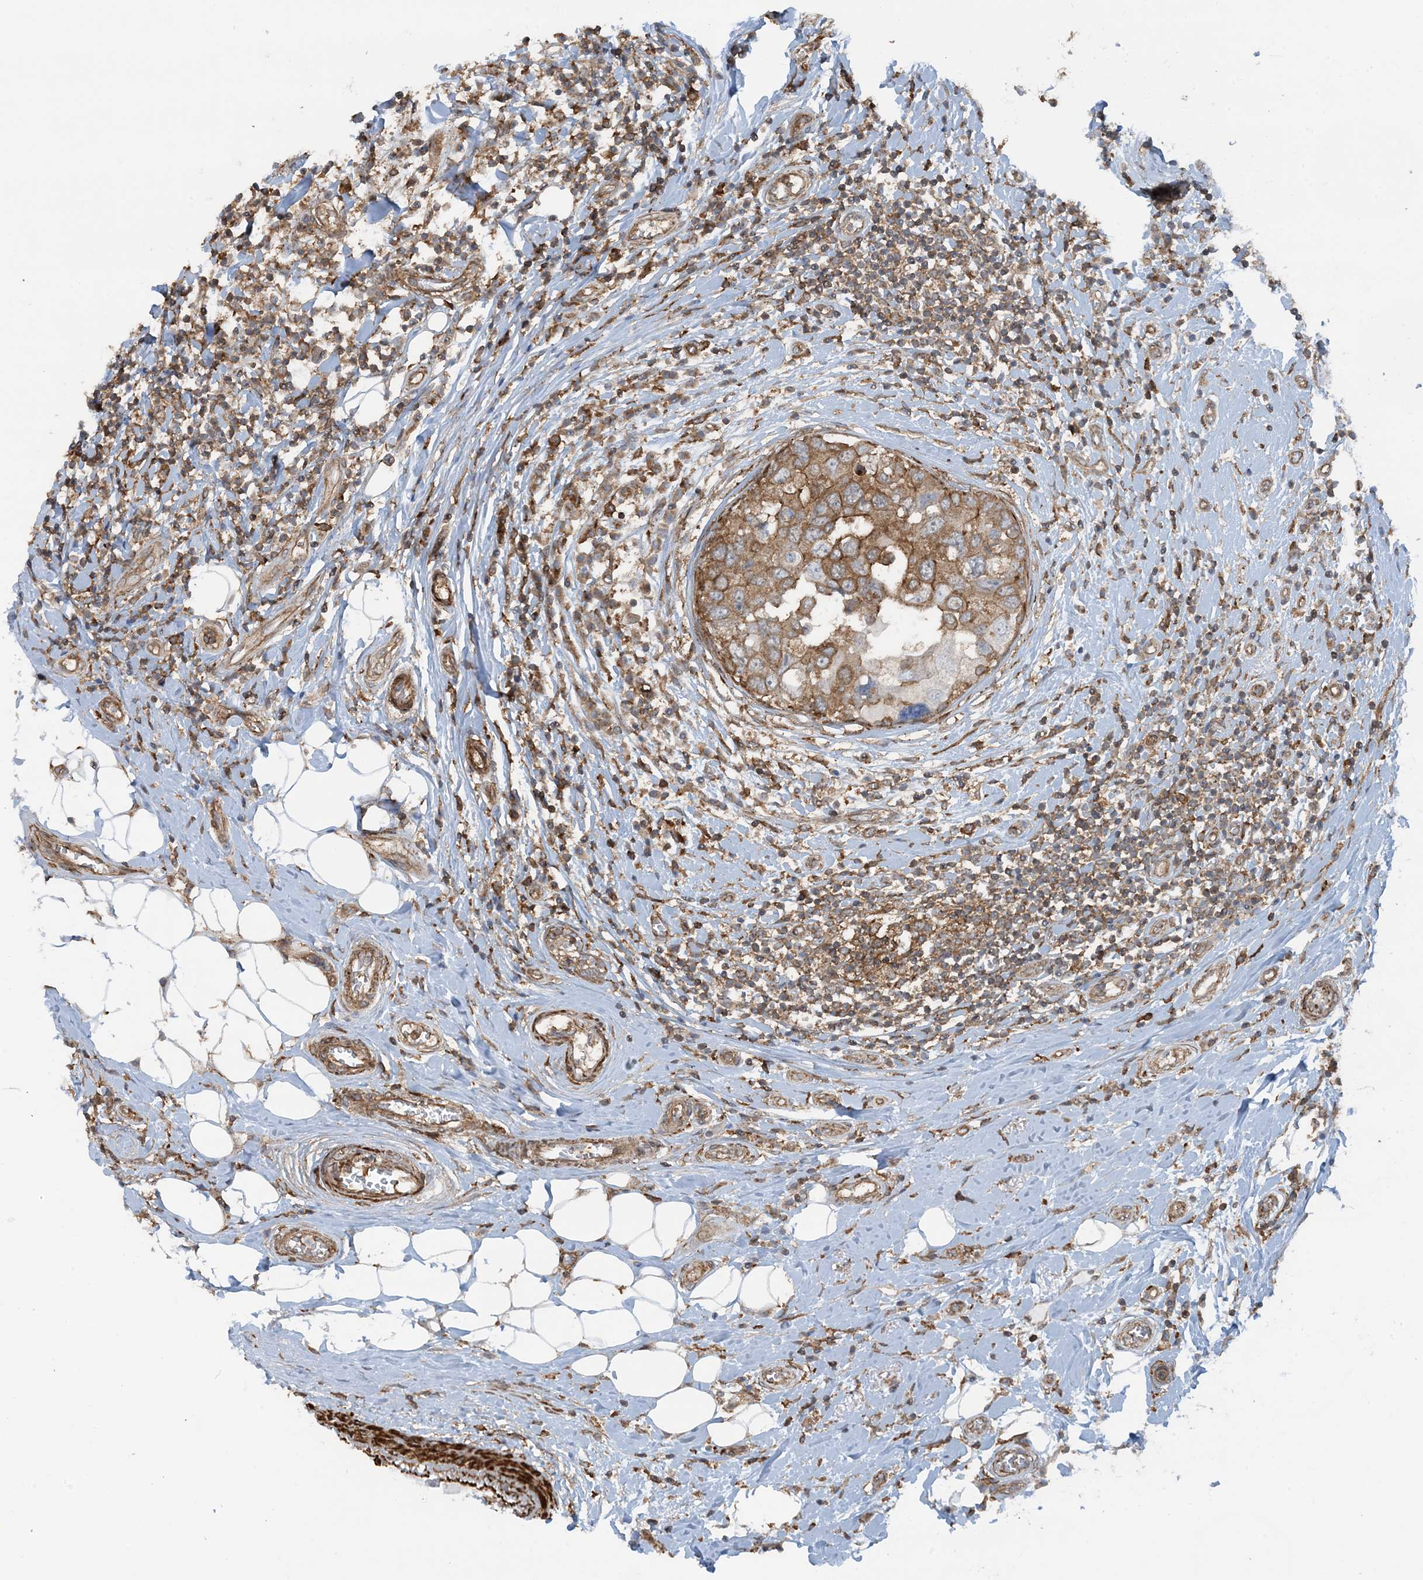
{"staining": {"intensity": "moderate", "quantity": ">75%", "location": "cytoplasmic/membranous"}, "tissue": "breast cancer", "cell_type": "Tumor cells", "image_type": "cancer", "snomed": [{"axis": "morphology", "description": "Duct carcinoma"}, {"axis": "topography", "description": "Breast"}], "caption": "This micrograph shows immunohistochemistry (IHC) staining of human breast cancer (intraductal carcinoma), with medium moderate cytoplasmic/membranous positivity in approximately >75% of tumor cells.", "gene": "STAM2", "patient": {"sex": "female", "age": 27}}